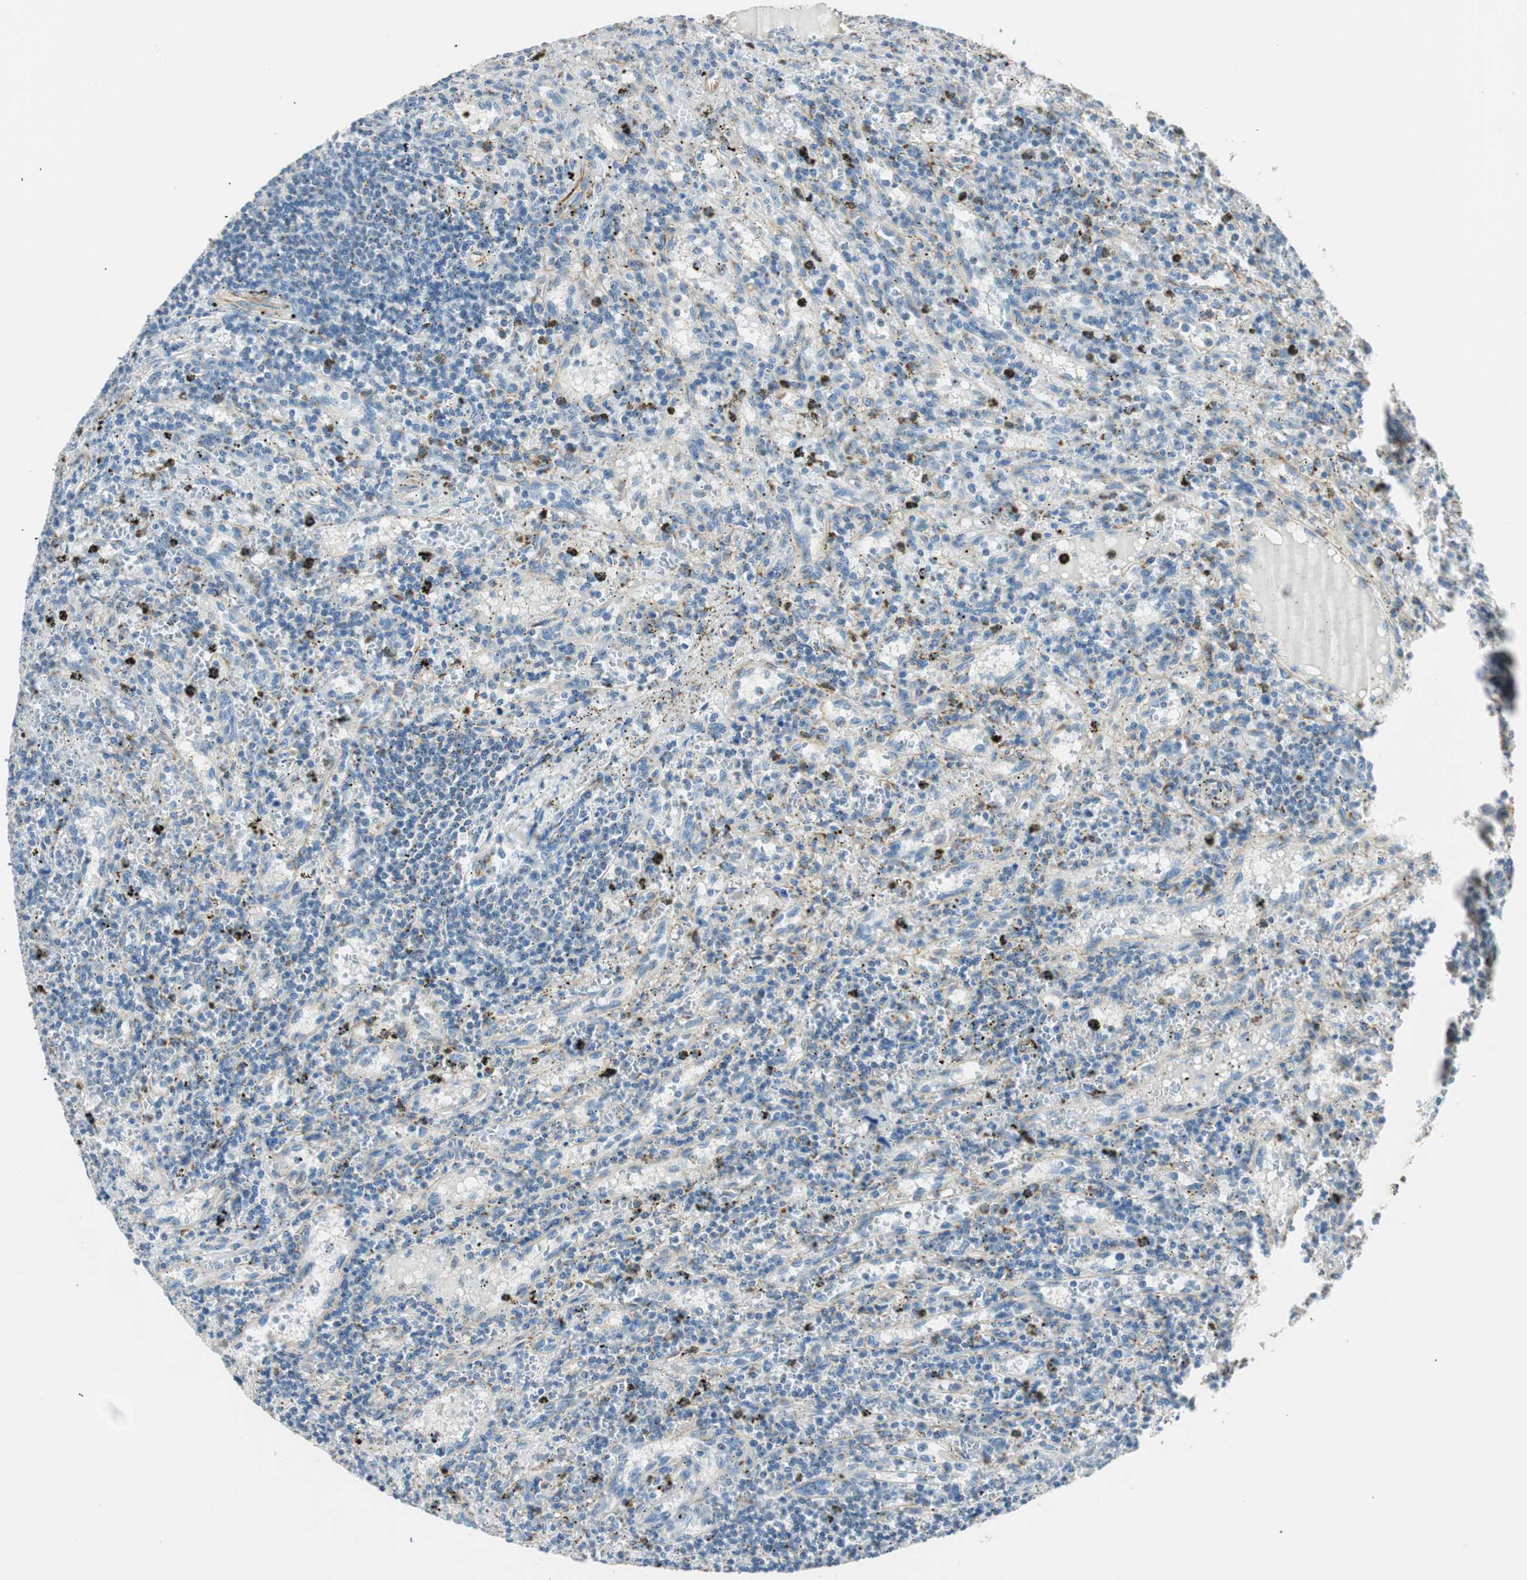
{"staining": {"intensity": "negative", "quantity": "none", "location": "none"}, "tissue": "lymphoma", "cell_type": "Tumor cells", "image_type": "cancer", "snomed": [{"axis": "morphology", "description": "Malignant lymphoma, non-Hodgkin's type, Low grade"}, {"axis": "topography", "description": "Spleen"}], "caption": "Human lymphoma stained for a protein using IHC exhibits no staining in tumor cells.", "gene": "TMF1", "patient": {"sex": "male", "age": 76}}